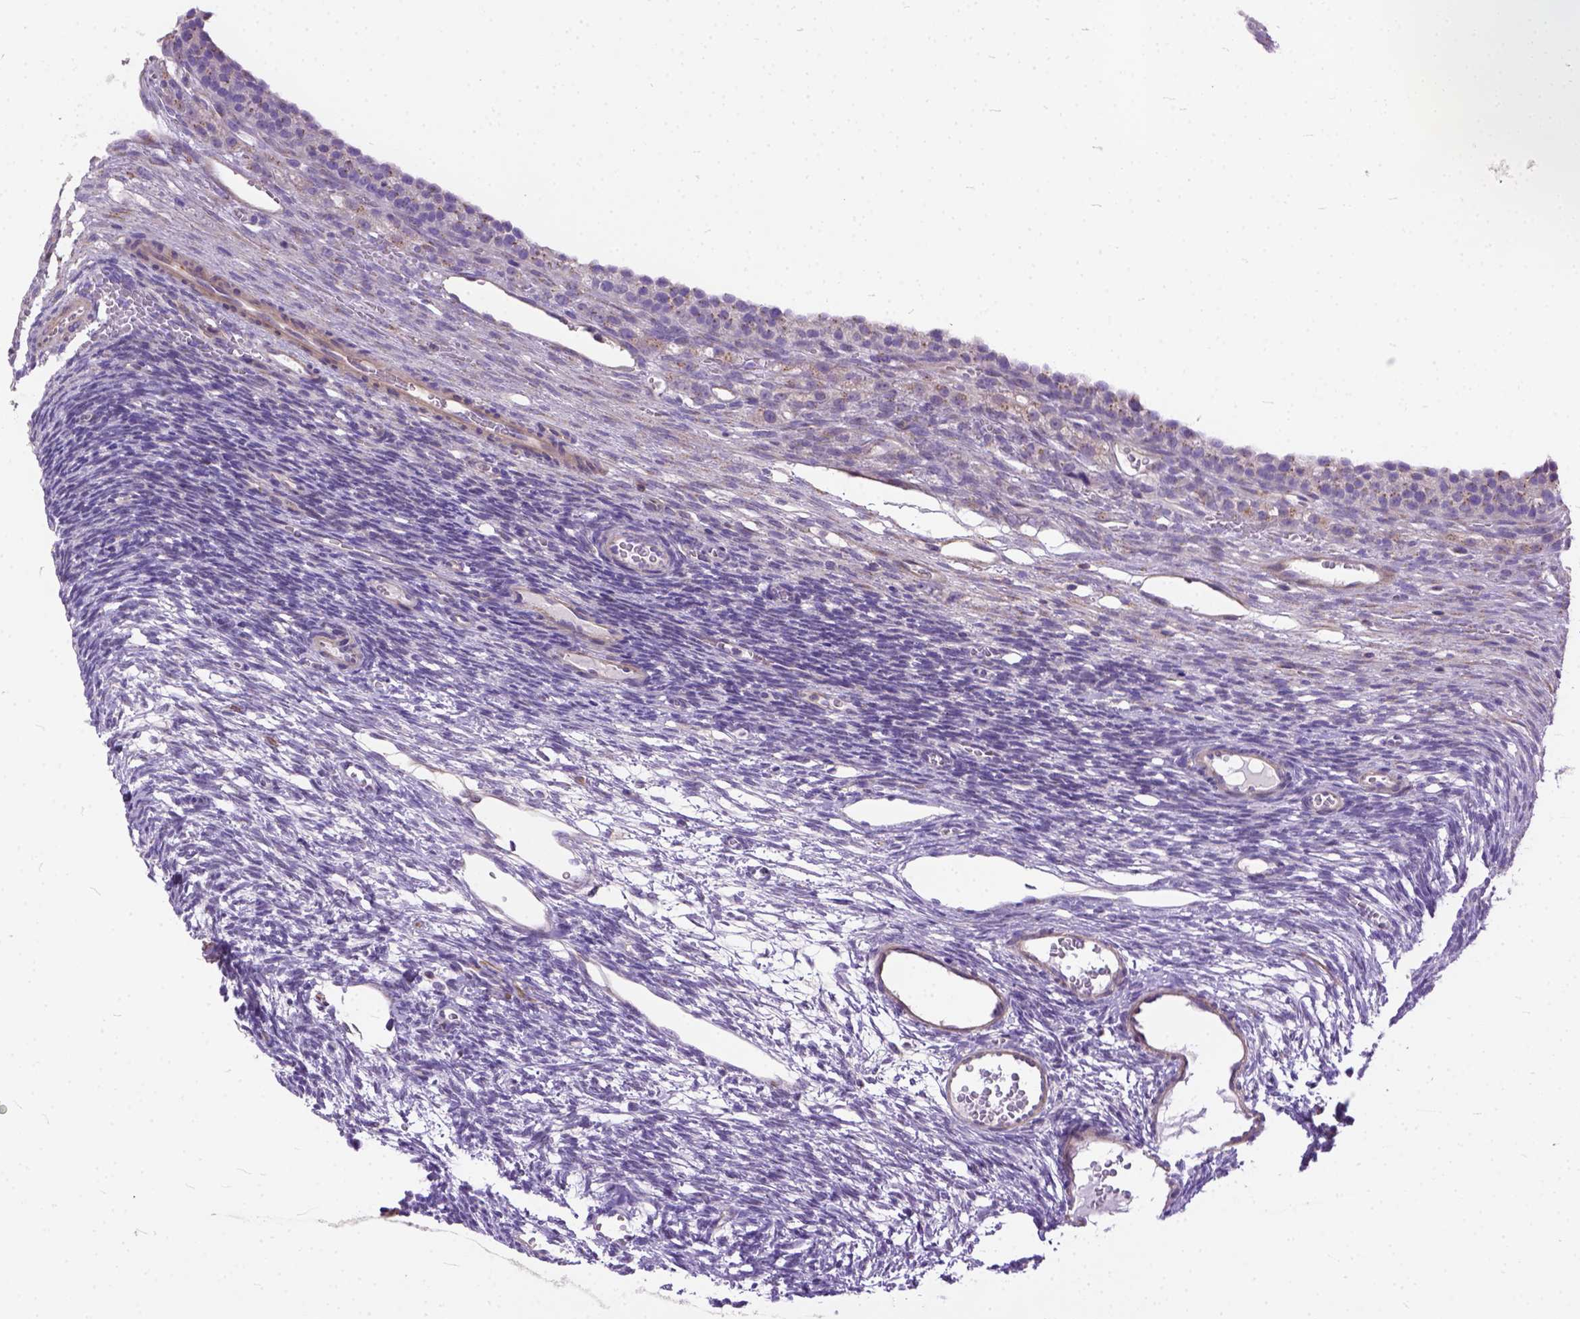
{"staining": {"intensity": "weak", "quantity": "25%-75%", "location": "cytoplasmic/membranous"}, "tissue": "ovary", "cell_type": "Follicle cells", "image_type": "normal", "snomed": [{"axis": "morphology", "description": "Normal tissue, NOS"}, {"axis": "topography", "description": "Ovary"}], "caption": "Immunohistochemical staining of benign human ovary exhibits 25%-75% levels of weak cytoplasmic/membranous protein positivity in approximately 25%-75% of follicle cells.", "gene": "BANF2", "patient": {"sex": "female", "age": 34}}